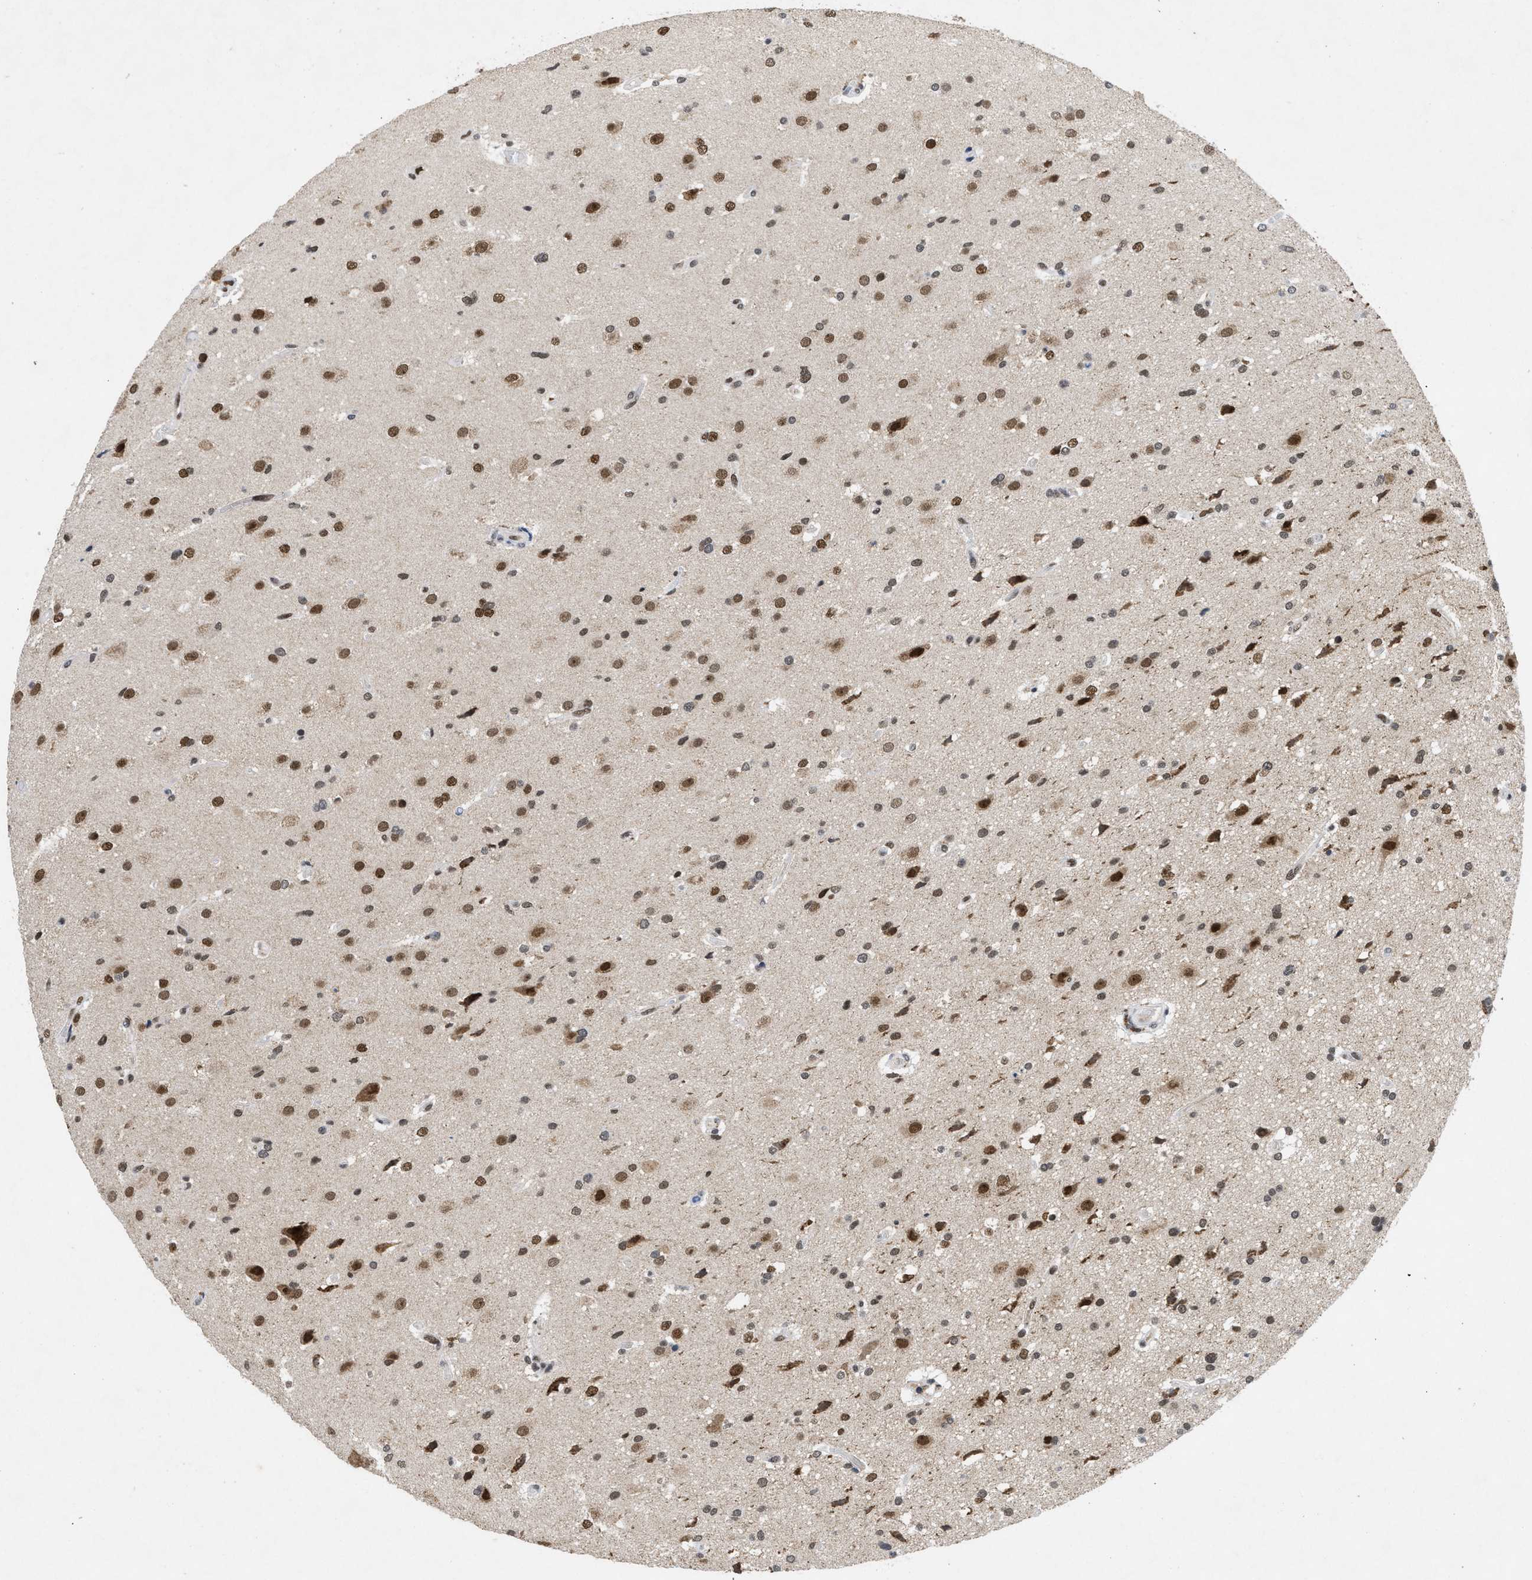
{"staining": {"intensity": "moderate", "quantity": ">75%", "location": "nuclear"}, "tissue": "glioma", "cell_type": "Tumor cells", "image_type": "cancer", "snomed": [{"axis": "morphology", "description": "Glioma, malignant, High grade"}, {"axis": "topography", "description": "Brain"}], "caption": "Brown immunohistochemical staining in glioma shows moderate nuclear positivity in approximately >75% of tumor cells. (DAB = brown stain, brightfield microscopy at high magnification).", "gene": "ZNF346", "patient": {"sex": "male", "age": 33}}